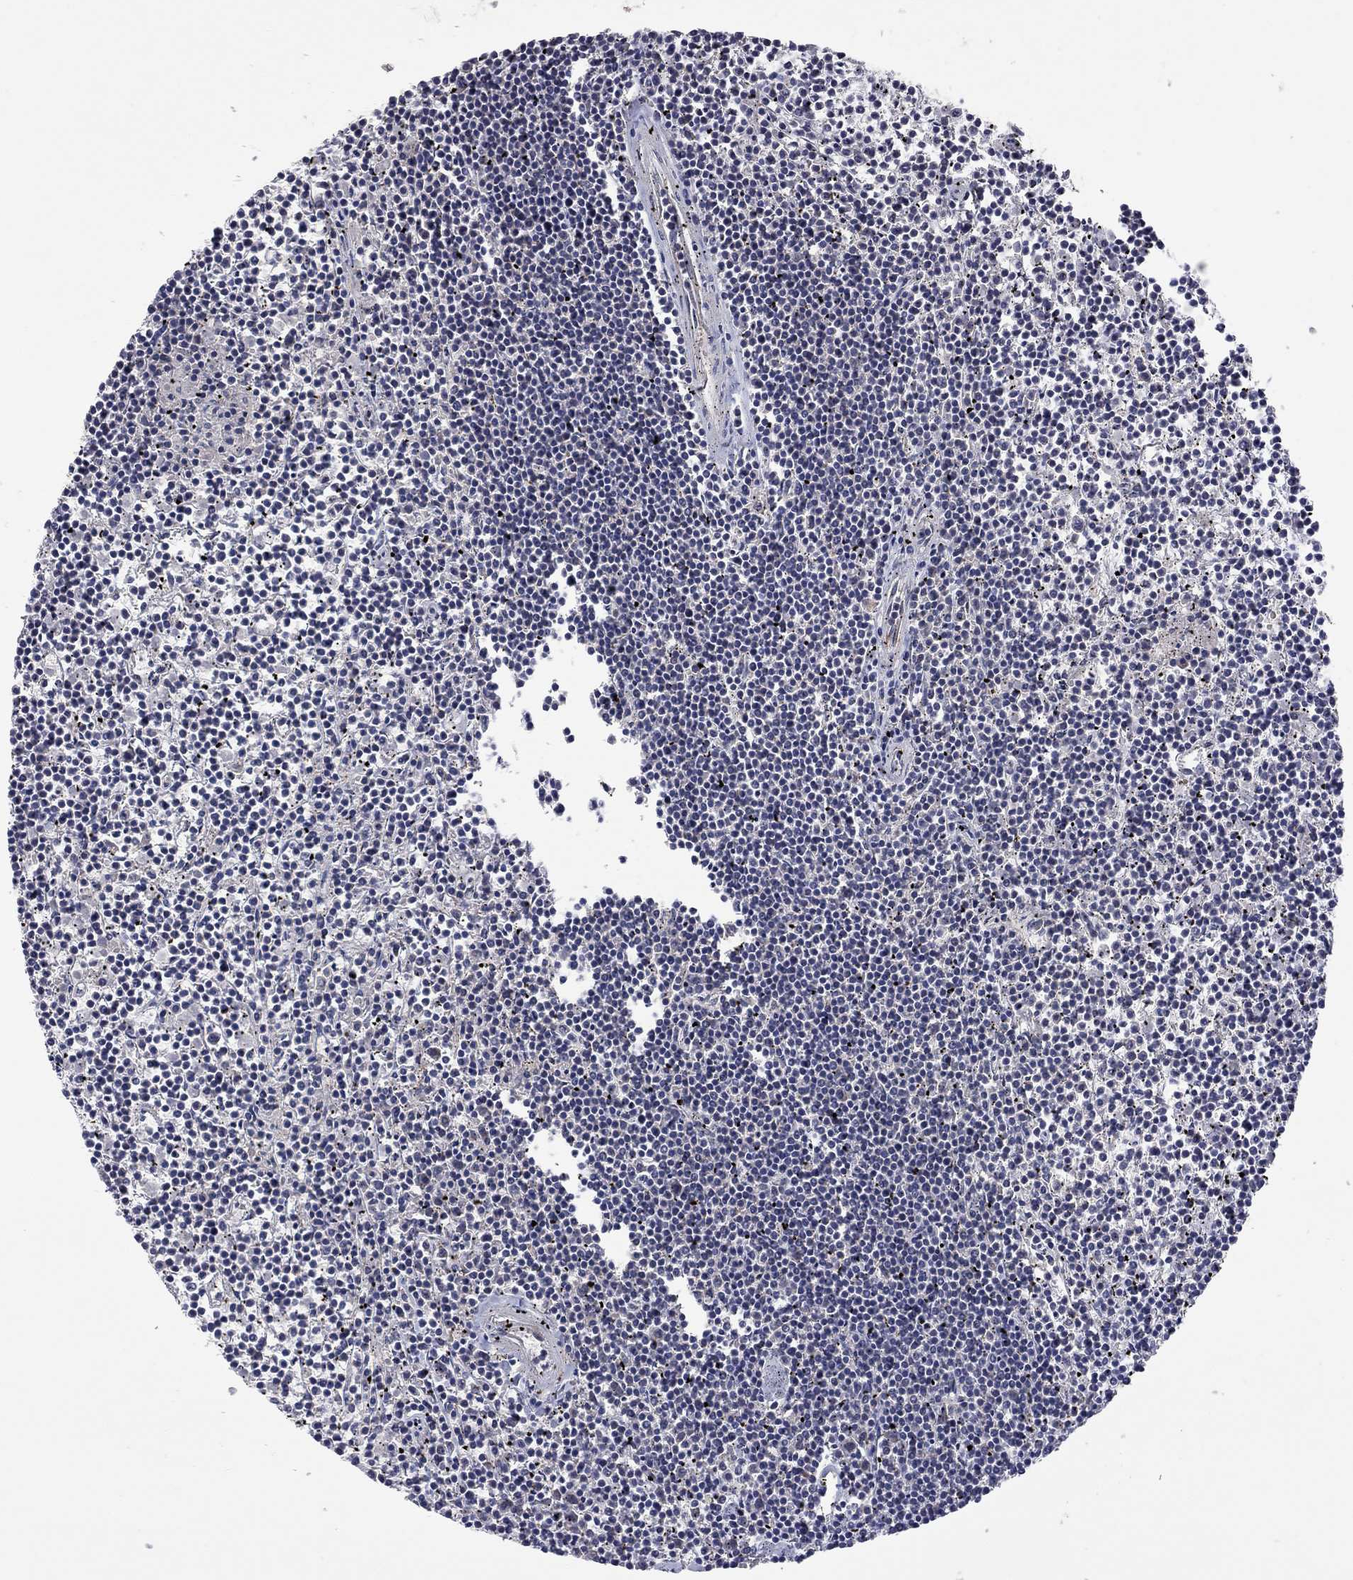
{"staining": {"intensity": "negative", "quantity": "none", "location": "none"}, "tissue": "lymphoma", "cell_type": "Tumor cells", "image_type": "cancer", "snomed": [{"axis": "morphology", "description": "Malignant lymphoma, non-Hodgkin's type, Low grade"}, {"axis": "topography", "description": "Spleen"}], "caption": "A photomicrograph of malignant lymphoma, non-Hodgkin's type (low-grade) stained for a protein displays no brown staining in tumor cells. The staining was performed using DAB to visualize the protein expression in brown, while the nuclei were stained in blue with hematoxylin (Magnification: 20x).", "gene": "FABP12", "patient": {"sex": "female", "age": 19}}